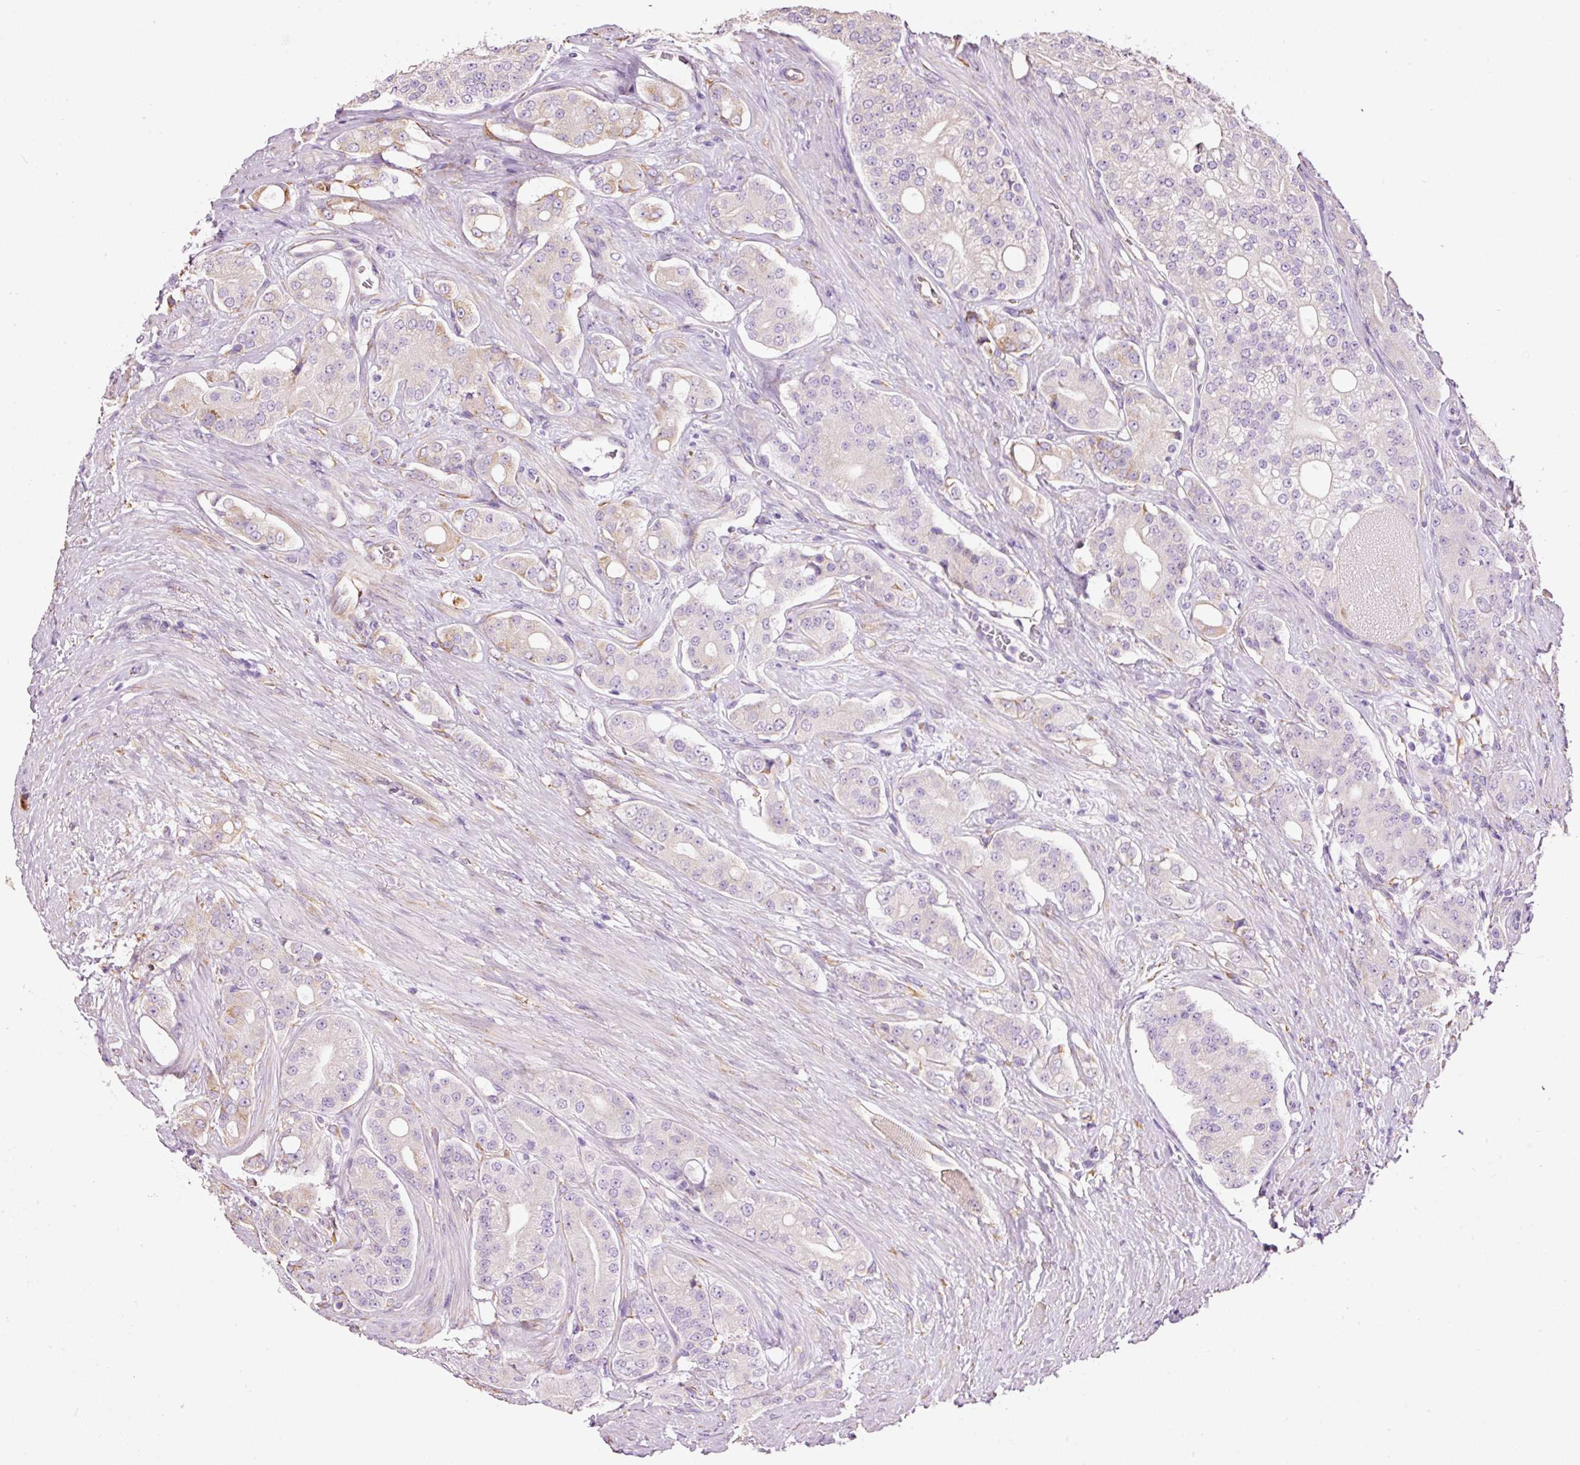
{"staining": {"intensity": "weak", "quantity": "<25%", "location": "cytoplasmic/membranous"}, "tissue": "prostate cancer", "cell_type": "Tumor cells", "image_type": "cancer", "snomed": [{"axis": "morphology", "description": "Adenocarcinoma, High grade"}, {"axis": "topography", "description": "Prostate"}], "caption": "Image shows no protein expression in tumor cells of prostate cancer (high-grade adenocarcinoma) tissue. Brightfield microscopy of immunohistochemistry stained with DAB (brown) and hematoxylin (blue), captured at high magnification.", "gene": "GCG", "patient": {"sex": "male", "age": 71}}